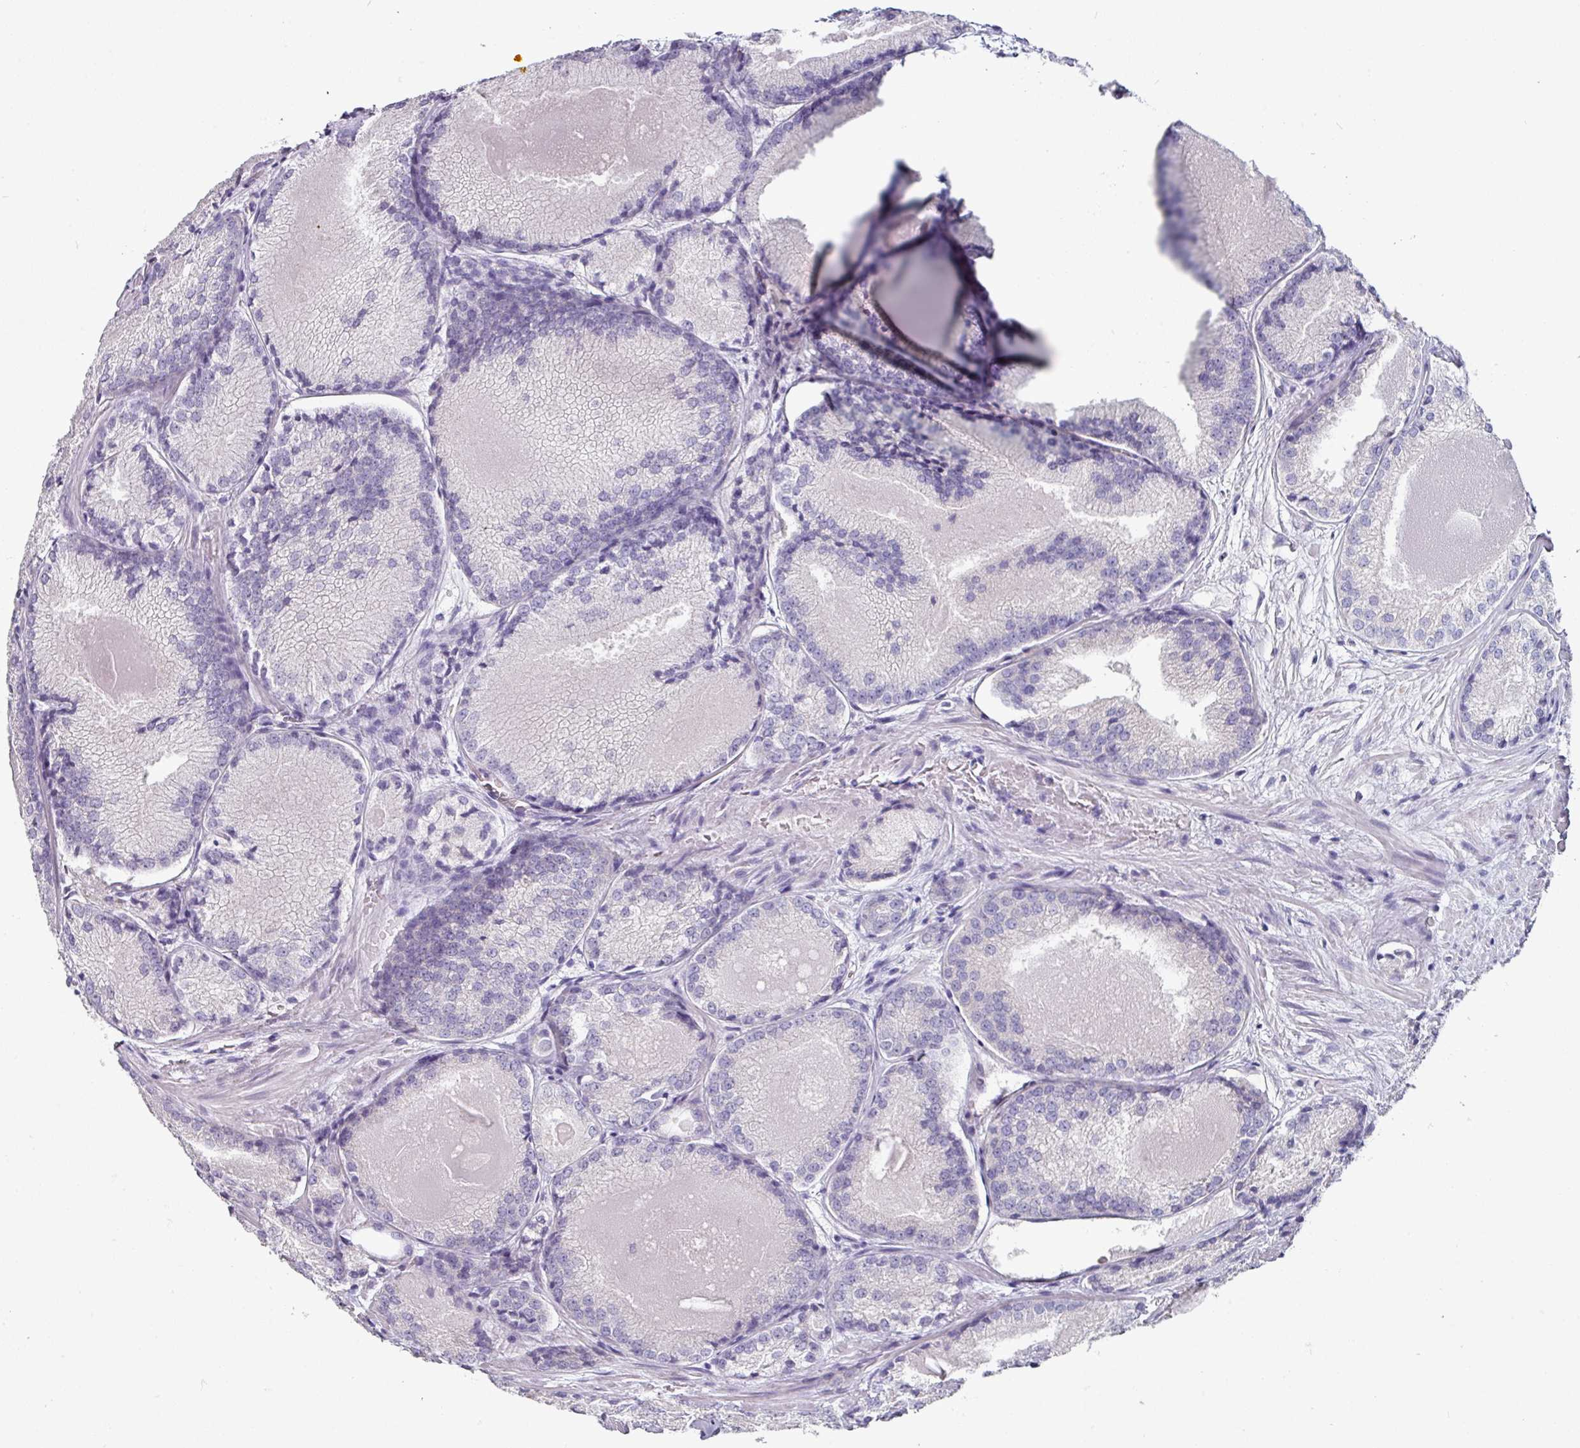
{"staining": {"intensity": "negative", "quantity": "none", "location": "none"}, "tissue": "prostate cancer", "cell_type": "Tumor cells", "image_type": "cancer", "snomed": [{"axis": "morphology", "description": "Adenocarcinoma, Low grade"}, {"axis": "topography", "description": "Prostate"}], "caption": "Tumor cells show no significant protein staining in prostate cancer.", "gene": "SLC17A7", "patient": {"sex": "male", "age": 68}}